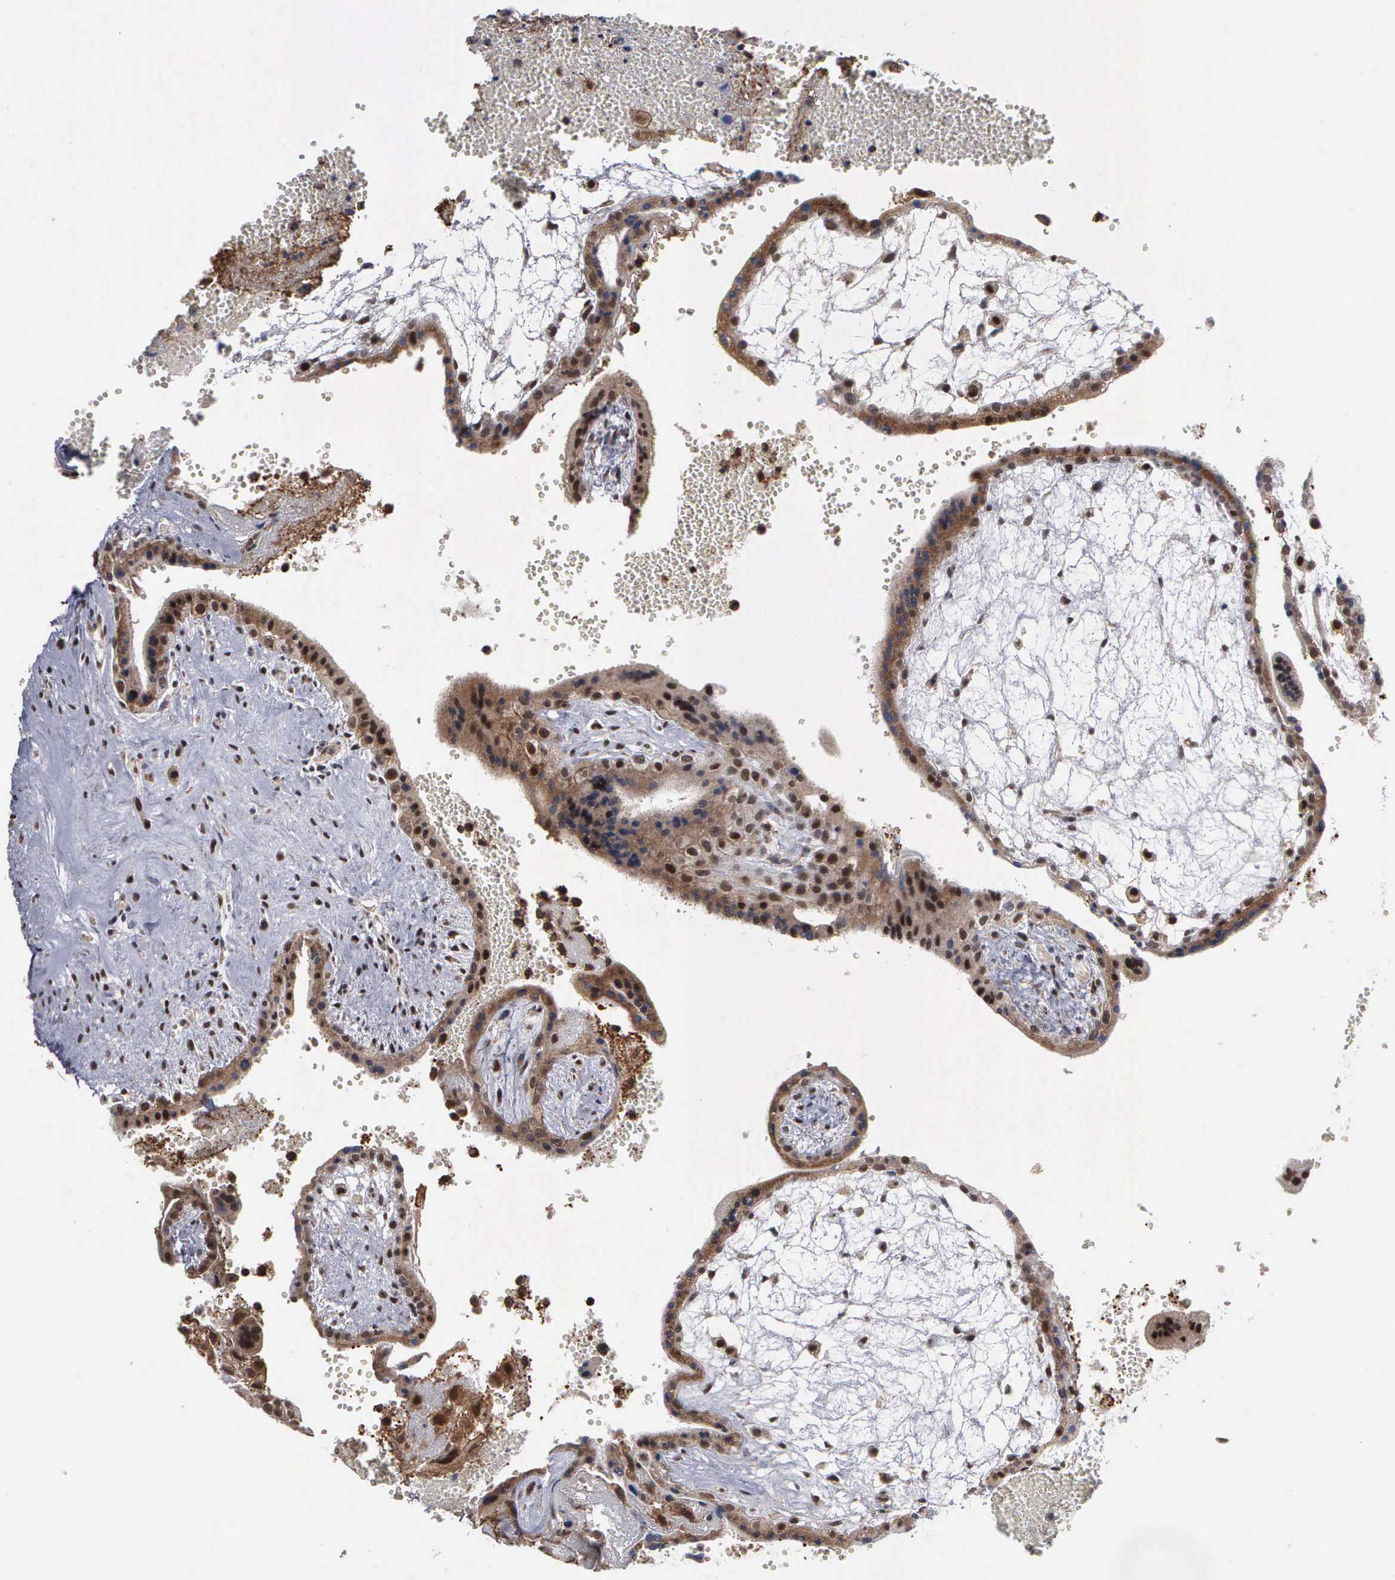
{"staining": {"intensity": "moderate", "quantity": "25%-75%", "location": "nuclear"}, "tissue": "placenta", "cell_type": "Decidual cells", "image_type": "normal", "snomed": [{"axis": "morphology", "description": "Normal tissue, NOS"}, {"axis": "topography", "description": "Placenta"}], "caption": "Normal placenta reveals moderate nuclear positivity in approximately 25%-75% of decidual cells.", "gene": "TRMT5", "patient": {"sex": "female", "age": 30}}